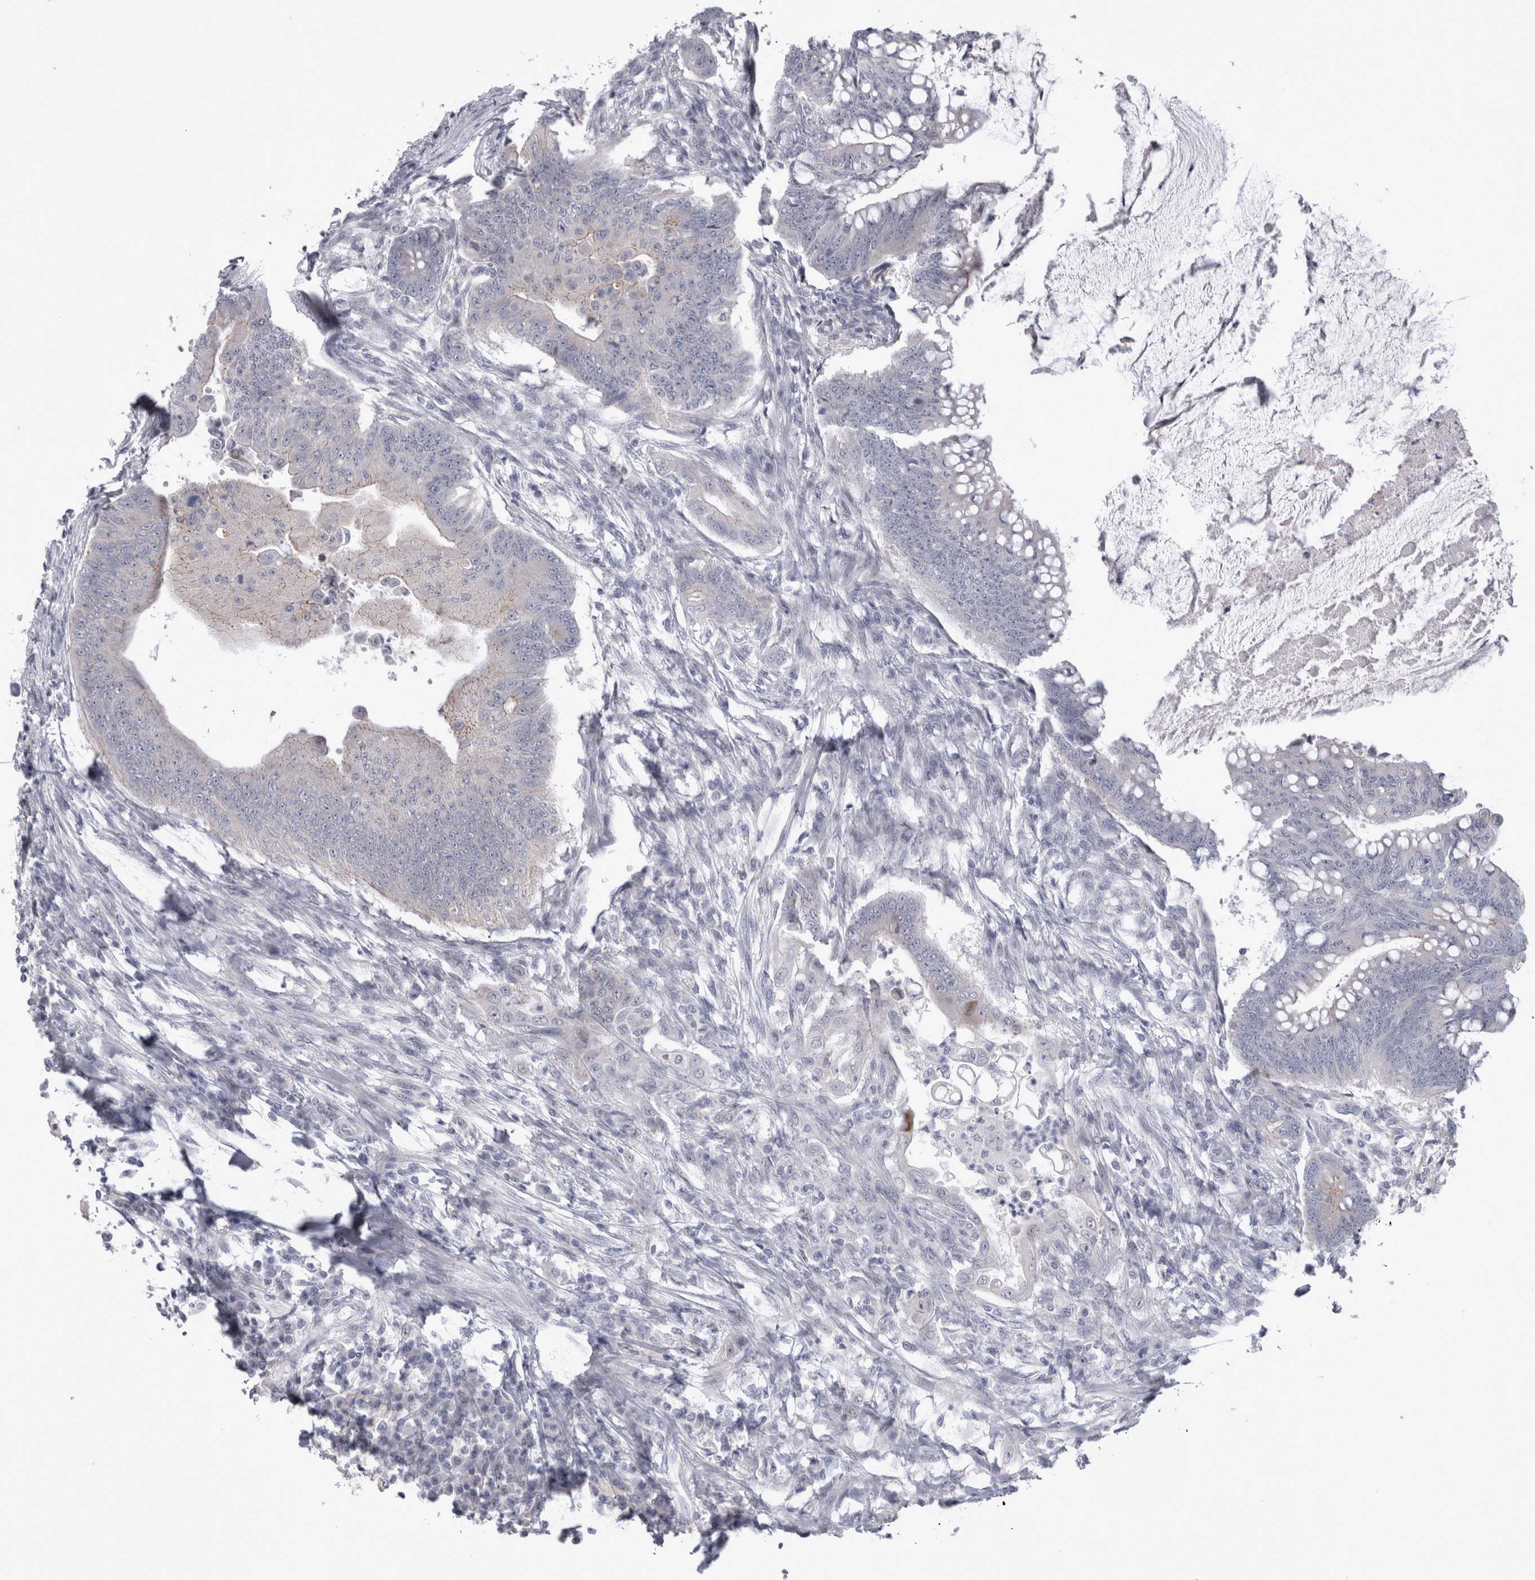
{"staining": {"intensity": "negative", "quantity": "none", "location": "none"}, "tissue": "colorectal cancer", "cell_type": "Tumor cells", "image_type": "cancer", "snomed": [{"axis": "morphology", "description": "Adenoma, NOS"}, {"axis": "morphology", "description": "Adenocarcinoma, NOS"}, {"axis": "topography", "description": "Colon"}], "caption": "An image of human colorectal cancer is negative for staining in tumor cells.", "gene": "NENF", "patient": {"sex": "male", "age": 79}}